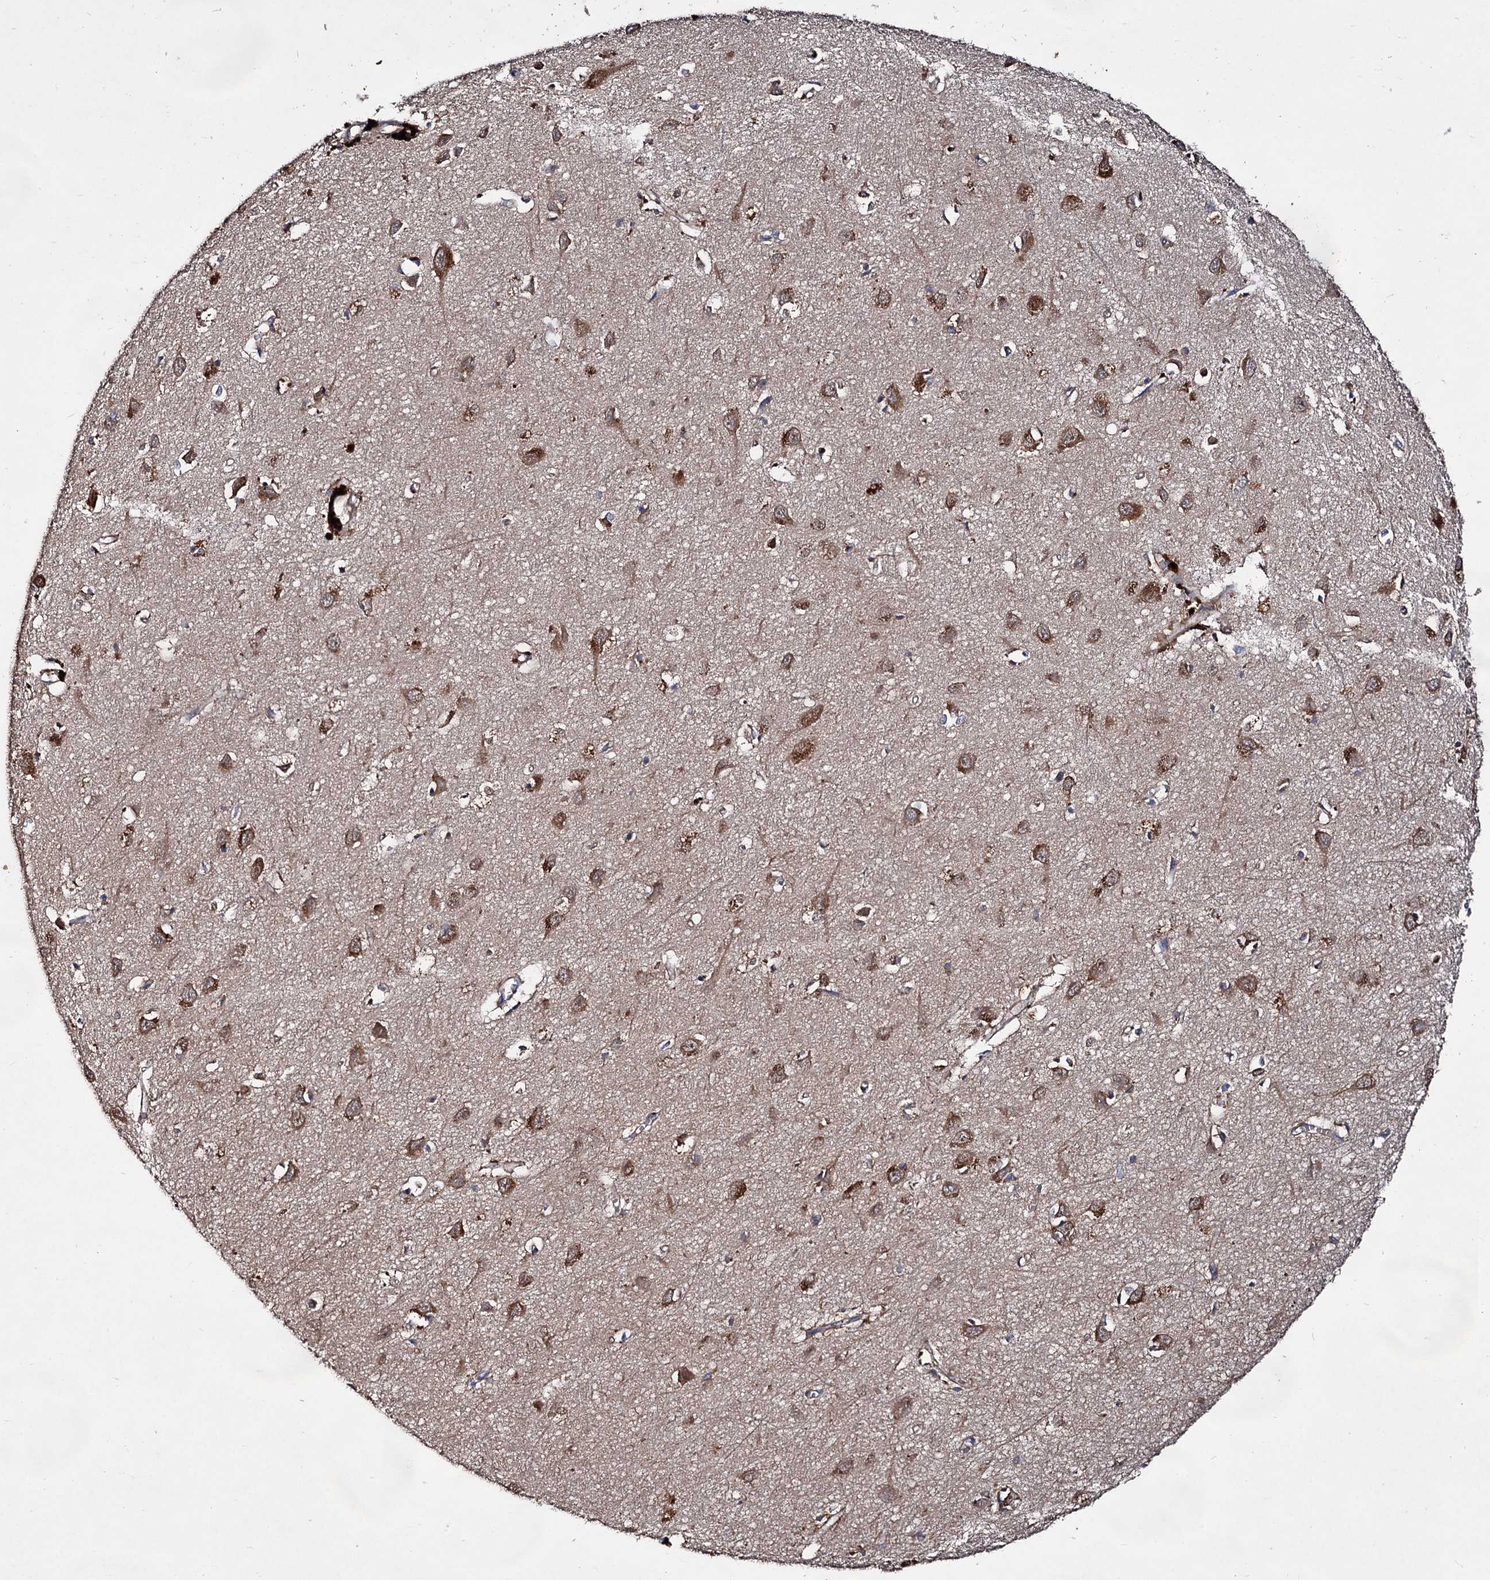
{"staining": {"intensity": "negative", "quantity": "none", "location": "none"}, "tissue": "cerebral cortex", "cell_type": "Endothelial cells", "image_type": "normal", "snomed": [{"axis": "morphology", "description": "Normal tissue, NOS"}, {"axis": "topography", "description": "Cerebral cortex"}], "caption": "Endothelial cells are negative for protein expression in benign human cerebral cortex. Nuclei are stained in blue.", "gene": "TEX9", "patient": {"sex": "female", "age": 64}}